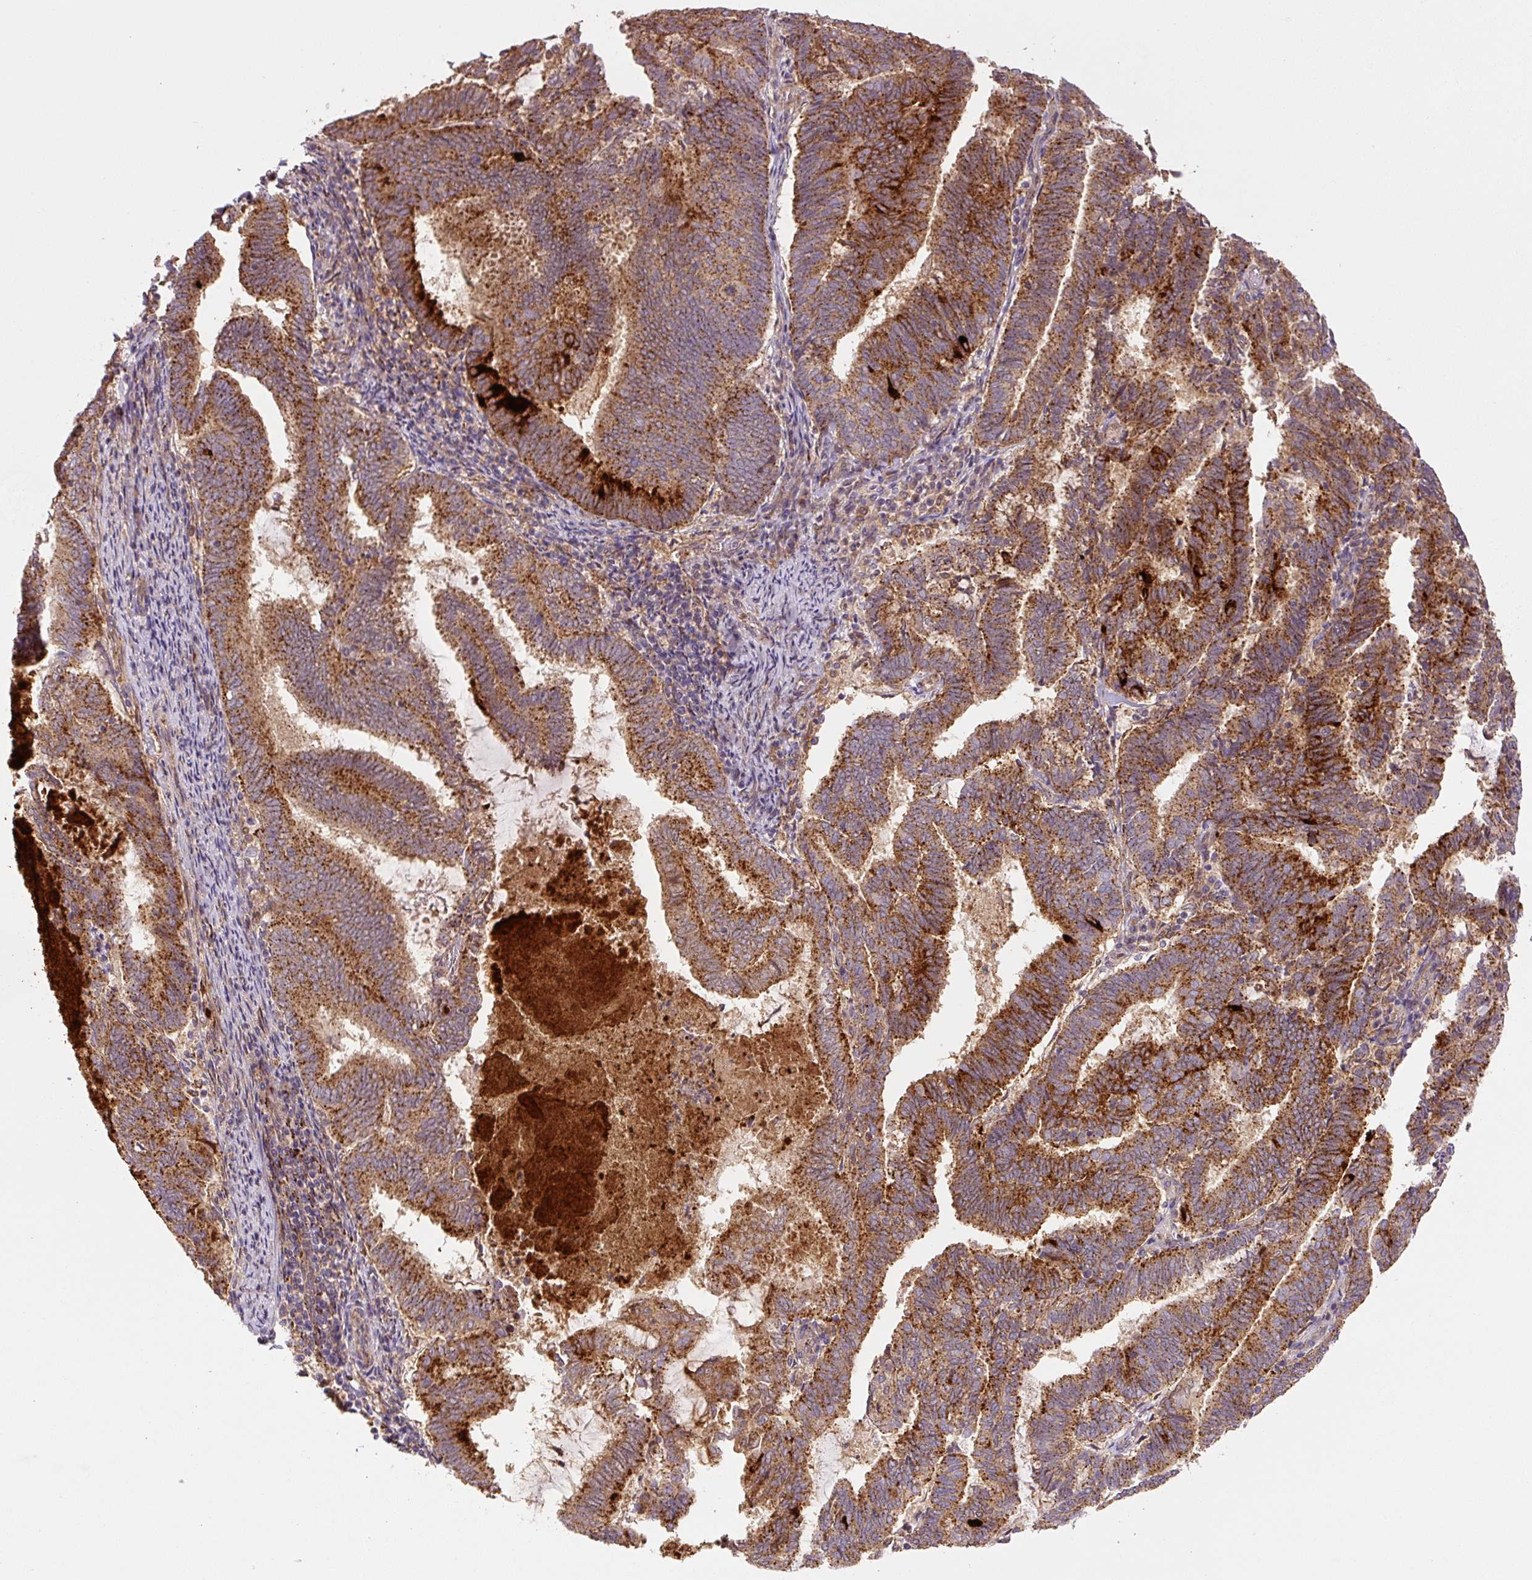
{"staining": {"intensity": "strong", "quantity": ">75%", "location": "cytoplasmic/membranous"}, "tissue": "endometrial cancer", "cell_type": "Tumor cells", "image_type": "cancer", "snomed": [{"axis": "morphology", "description": "Adenocarcinoma, NOS"}, {"axis": "topography", "description": "Endometrium"}], "caption": "Protein staining of endometrial adenocarcinoma tissue reveals strong cytoplasmic/membranous staining in about >75% of tumor cells.", "gene": "ZSWIM7", "patient": {"sex": "female", "age": 80}}